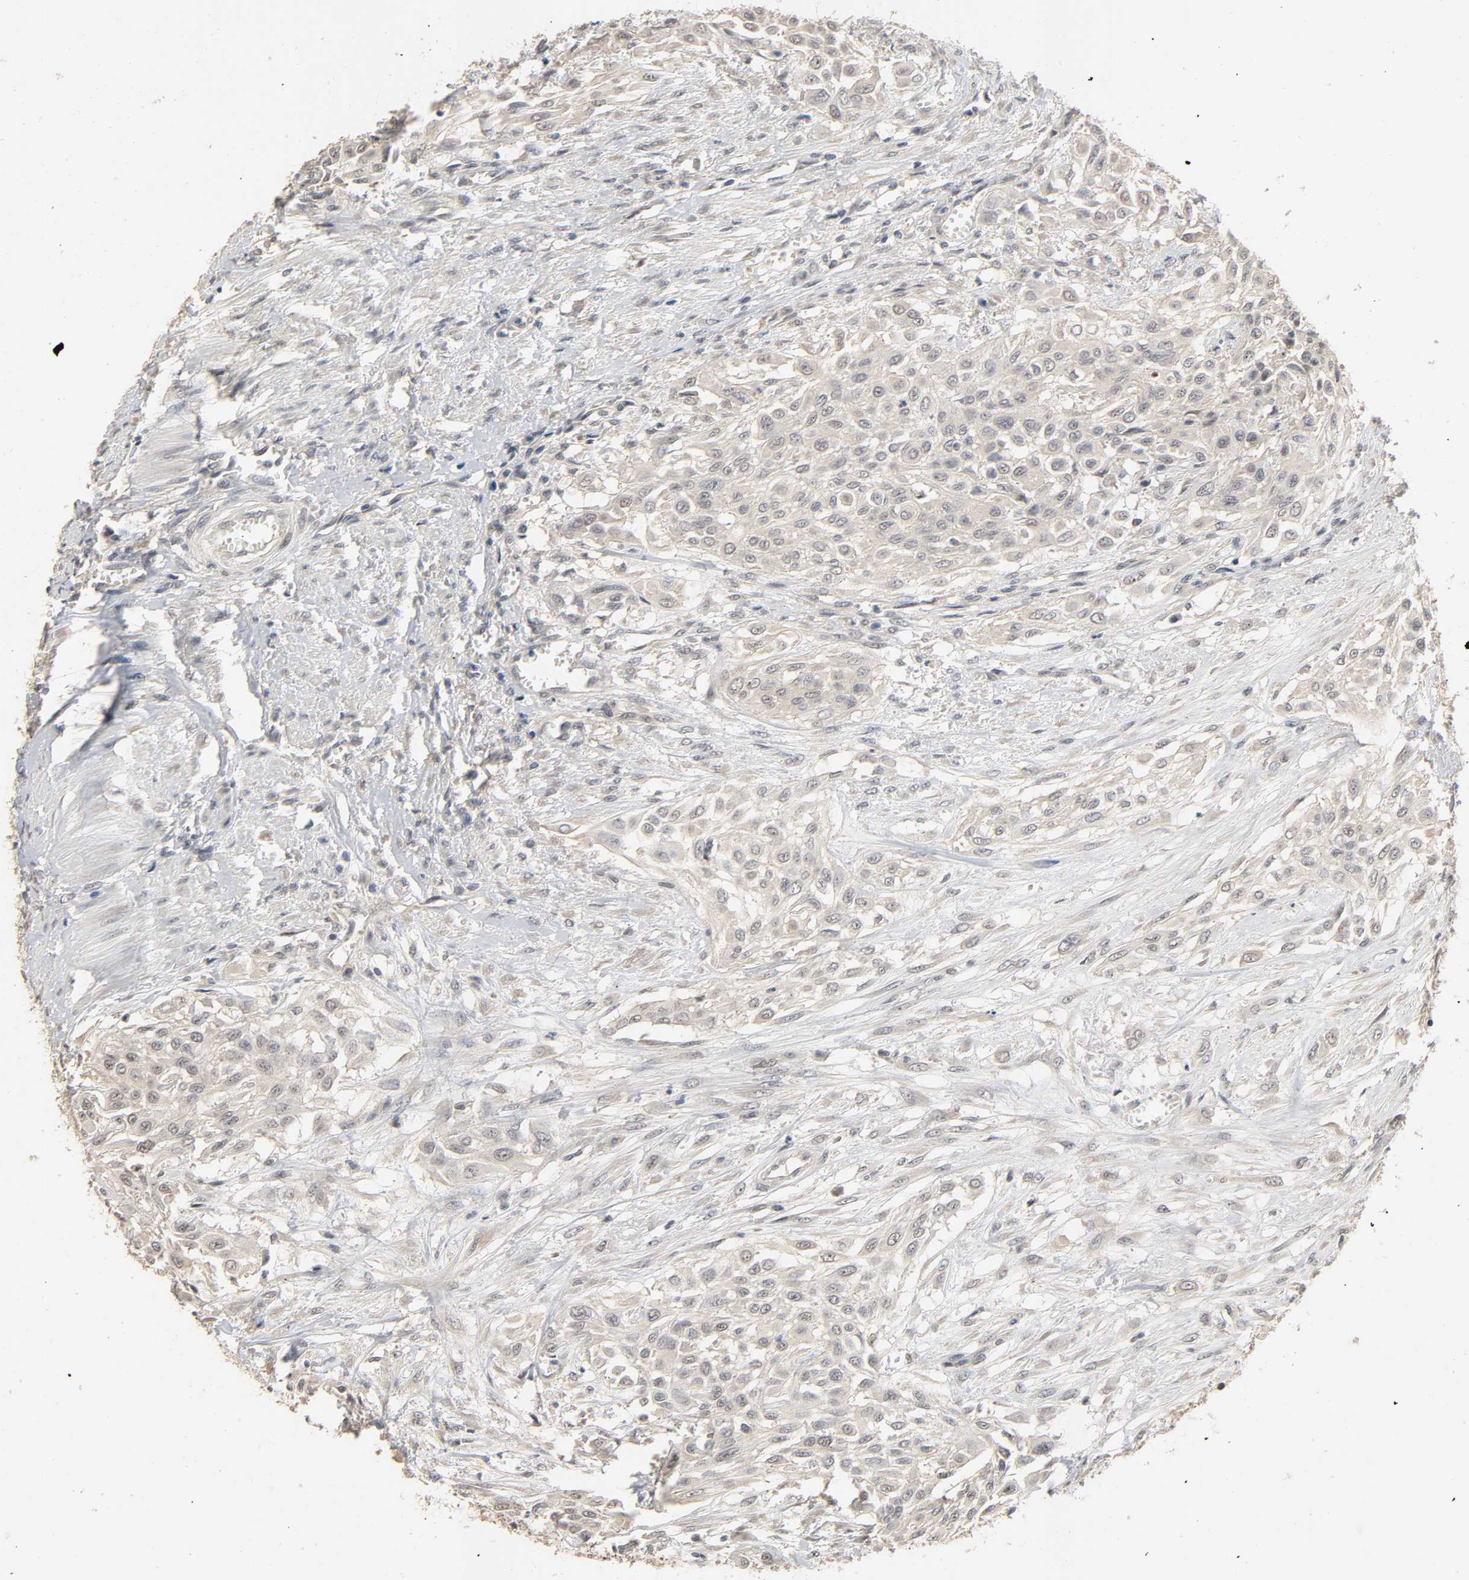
{"staining": {"intensity": "negative", "quantity": "none", "location": "none"}, "tissue": "urothelial cancer", "cell_type": "Tumor cells", "image_type": "cancer", "snomed": [{"axis": "morphology", "description": "Urothelial carcinoma, High grade"}, {"axis": "topography", "description": "Urinary bladder"}], "caption": "The photomicrograph reveals no significant expression in tumor cells of urothelial cancer.", "gene": "MAGEA8", "patient": {"sex": "male", "age": 57}}